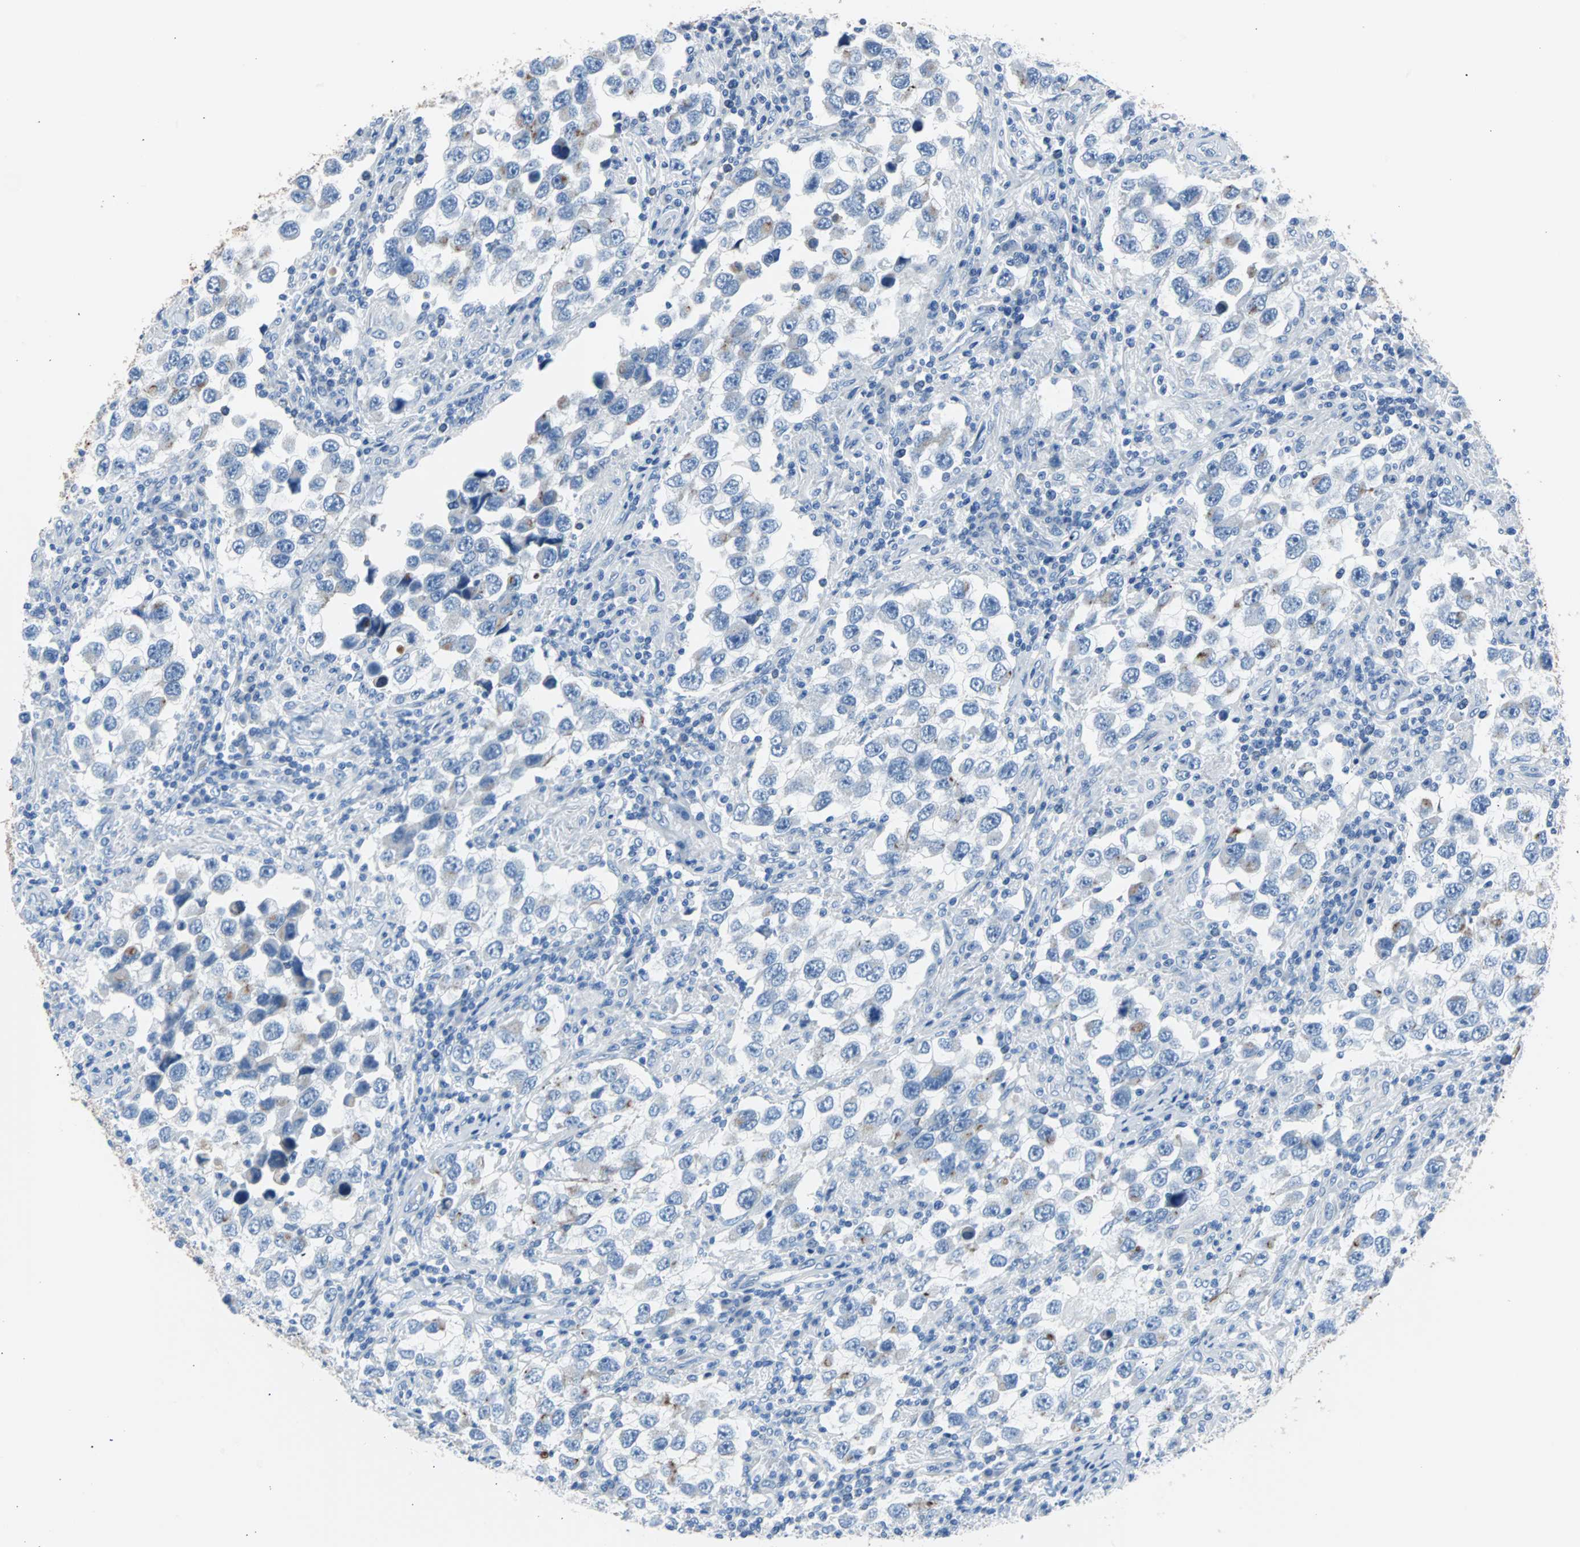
{"staining": {"intensity": "negative", "quantity": "none", "location": "none"}, "tissue": "testis cancer", "cell_type": "Tumor cells", "image_type": "cancer", "snomed": [{"axis": "morphology", "description": "Carcinoma, Embryonal, NOS"}, {"axis": "topography", "description": "Testis"}], "caption": "An immunohistochemistry (IHC) micrograph of testis cancer is shown. There is no staining in tumor cells of testis cancer.", "gene": "KRT7", "patient": {"sex": "male", "age": 21}}